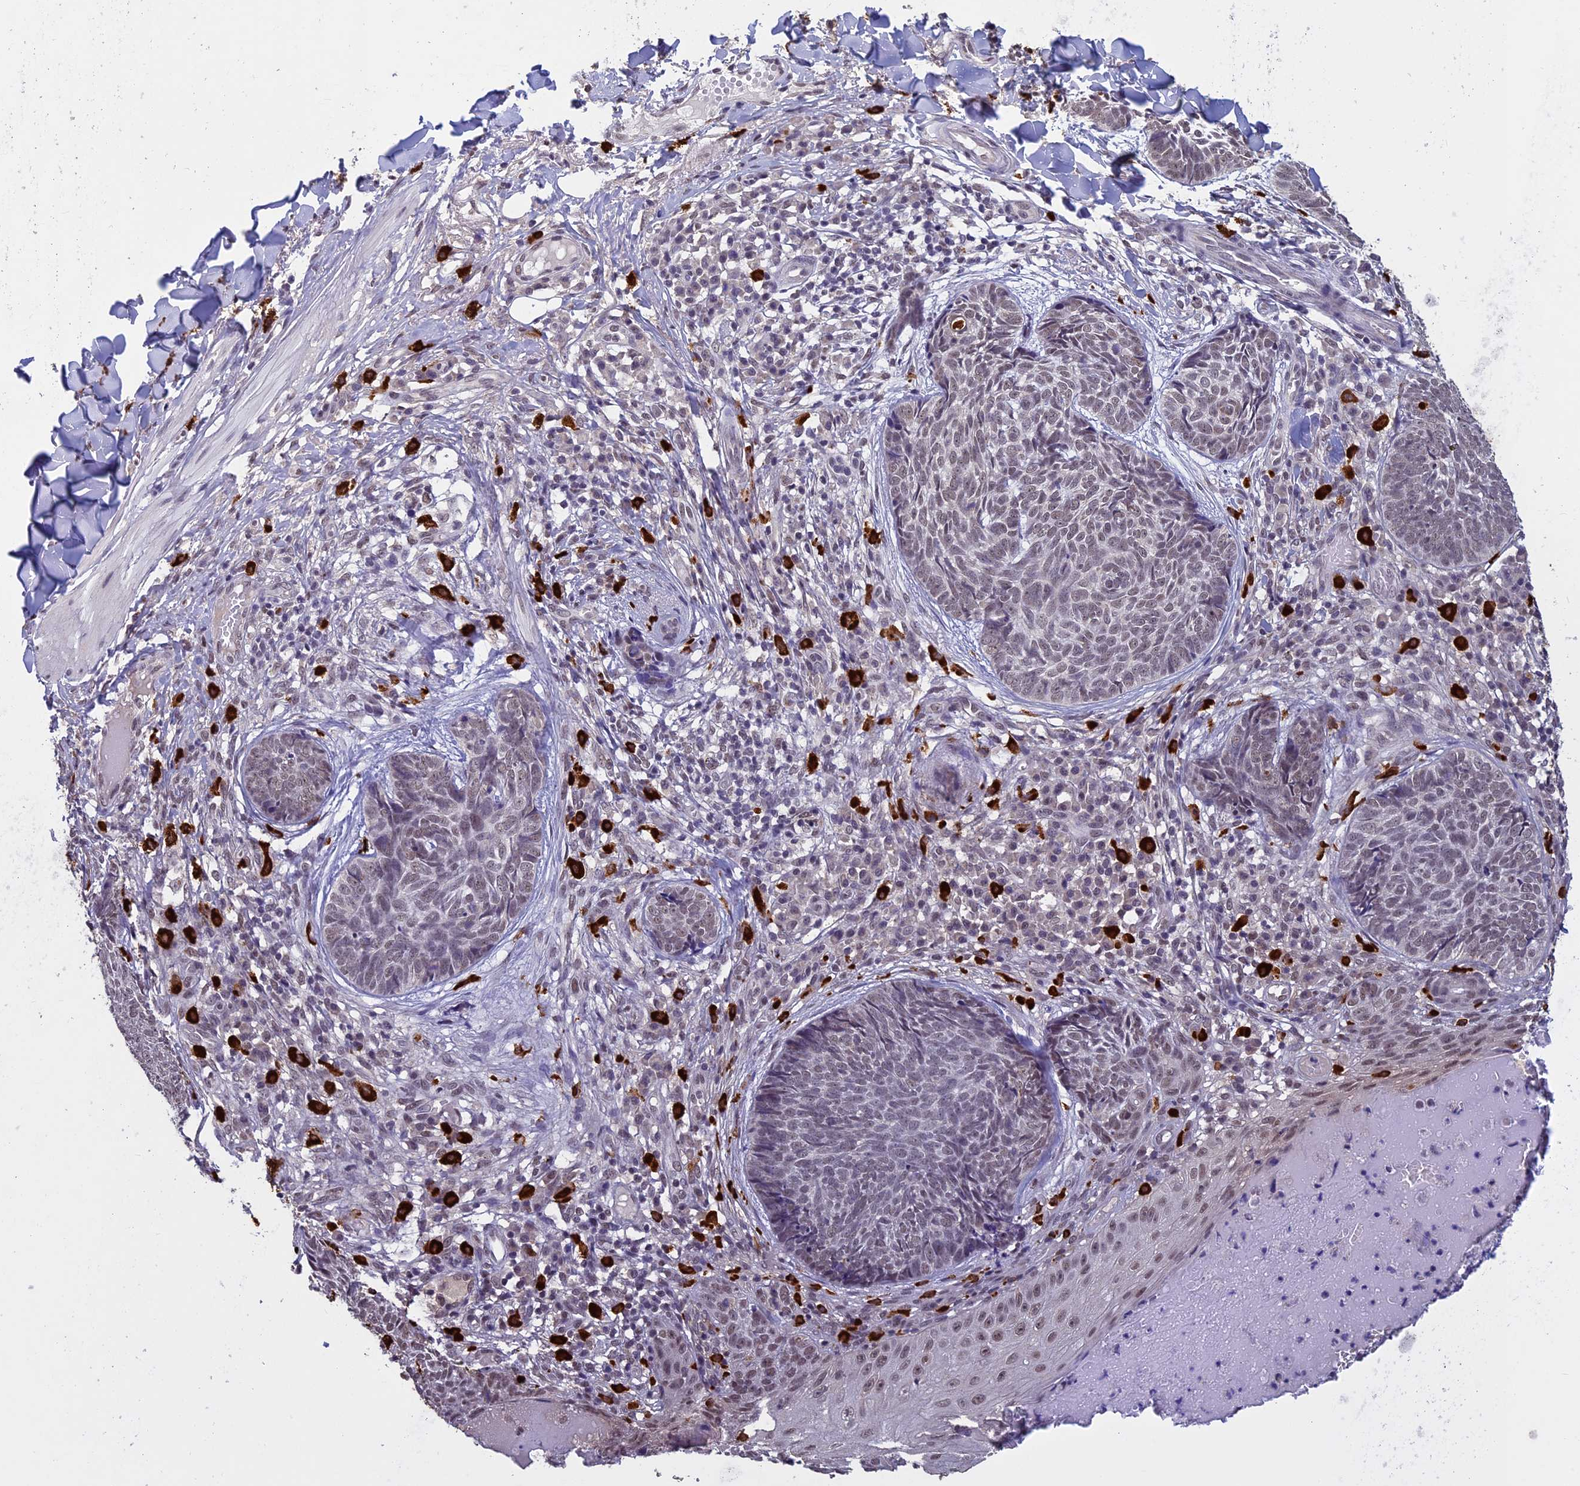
{"staining": {"intensity": "weak", "quantity": ">75%", "location": "nuclear"}, "tissue": "skin cancer", "cell_type": "Tumor cells", "image_type": "cancer", "snomed": [{"axis": "morphology", "description": "Basal cell carcinoma"}, {"axis": "topography", "description": "Skin"}], "caption": "Skin cancer (basal cell carcinoma) stained with a protein marker shows weak staining in tumor cells.", "gene": "RNF40", "patient": {"sex": "female", "age": 61}}